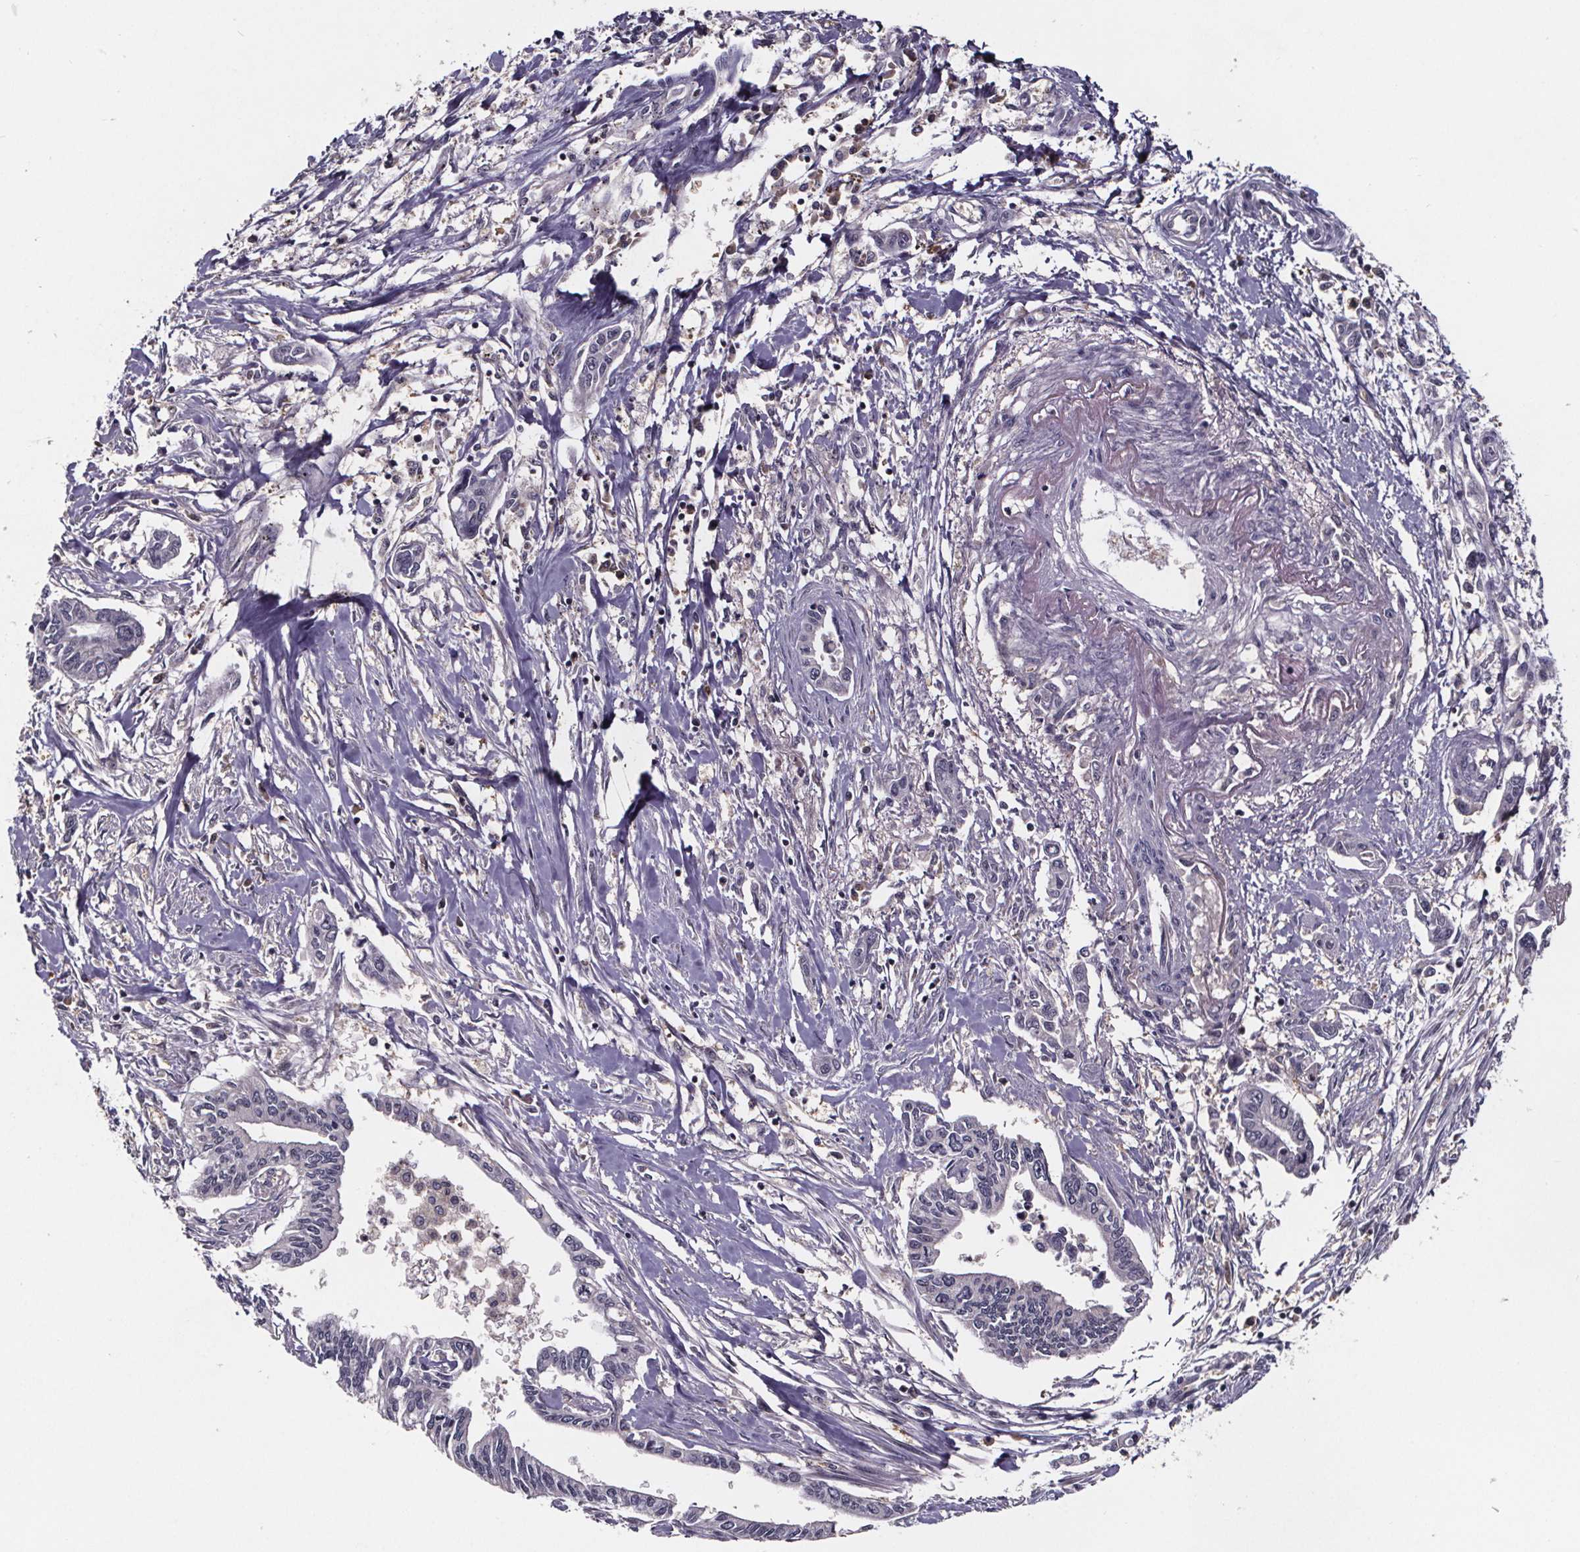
{"staining": {"intensity": "negative", "quantity": "none", "location": "none"}, "tissue": "pancreatic cancer", "cell_type": "Tumor cells", "image_type": "cancer", "snomed": [{"axis": "morphology", "description": "Adenocarcinoma, NOS"}, {"axis": "topography", "description": "Pancreas"}], "caption": "There is no significant staining in tumor cells of pancreatic adenocarcinoma.", "gene": "SMIM1", "patient": {"sex": "male", "age": 60}}